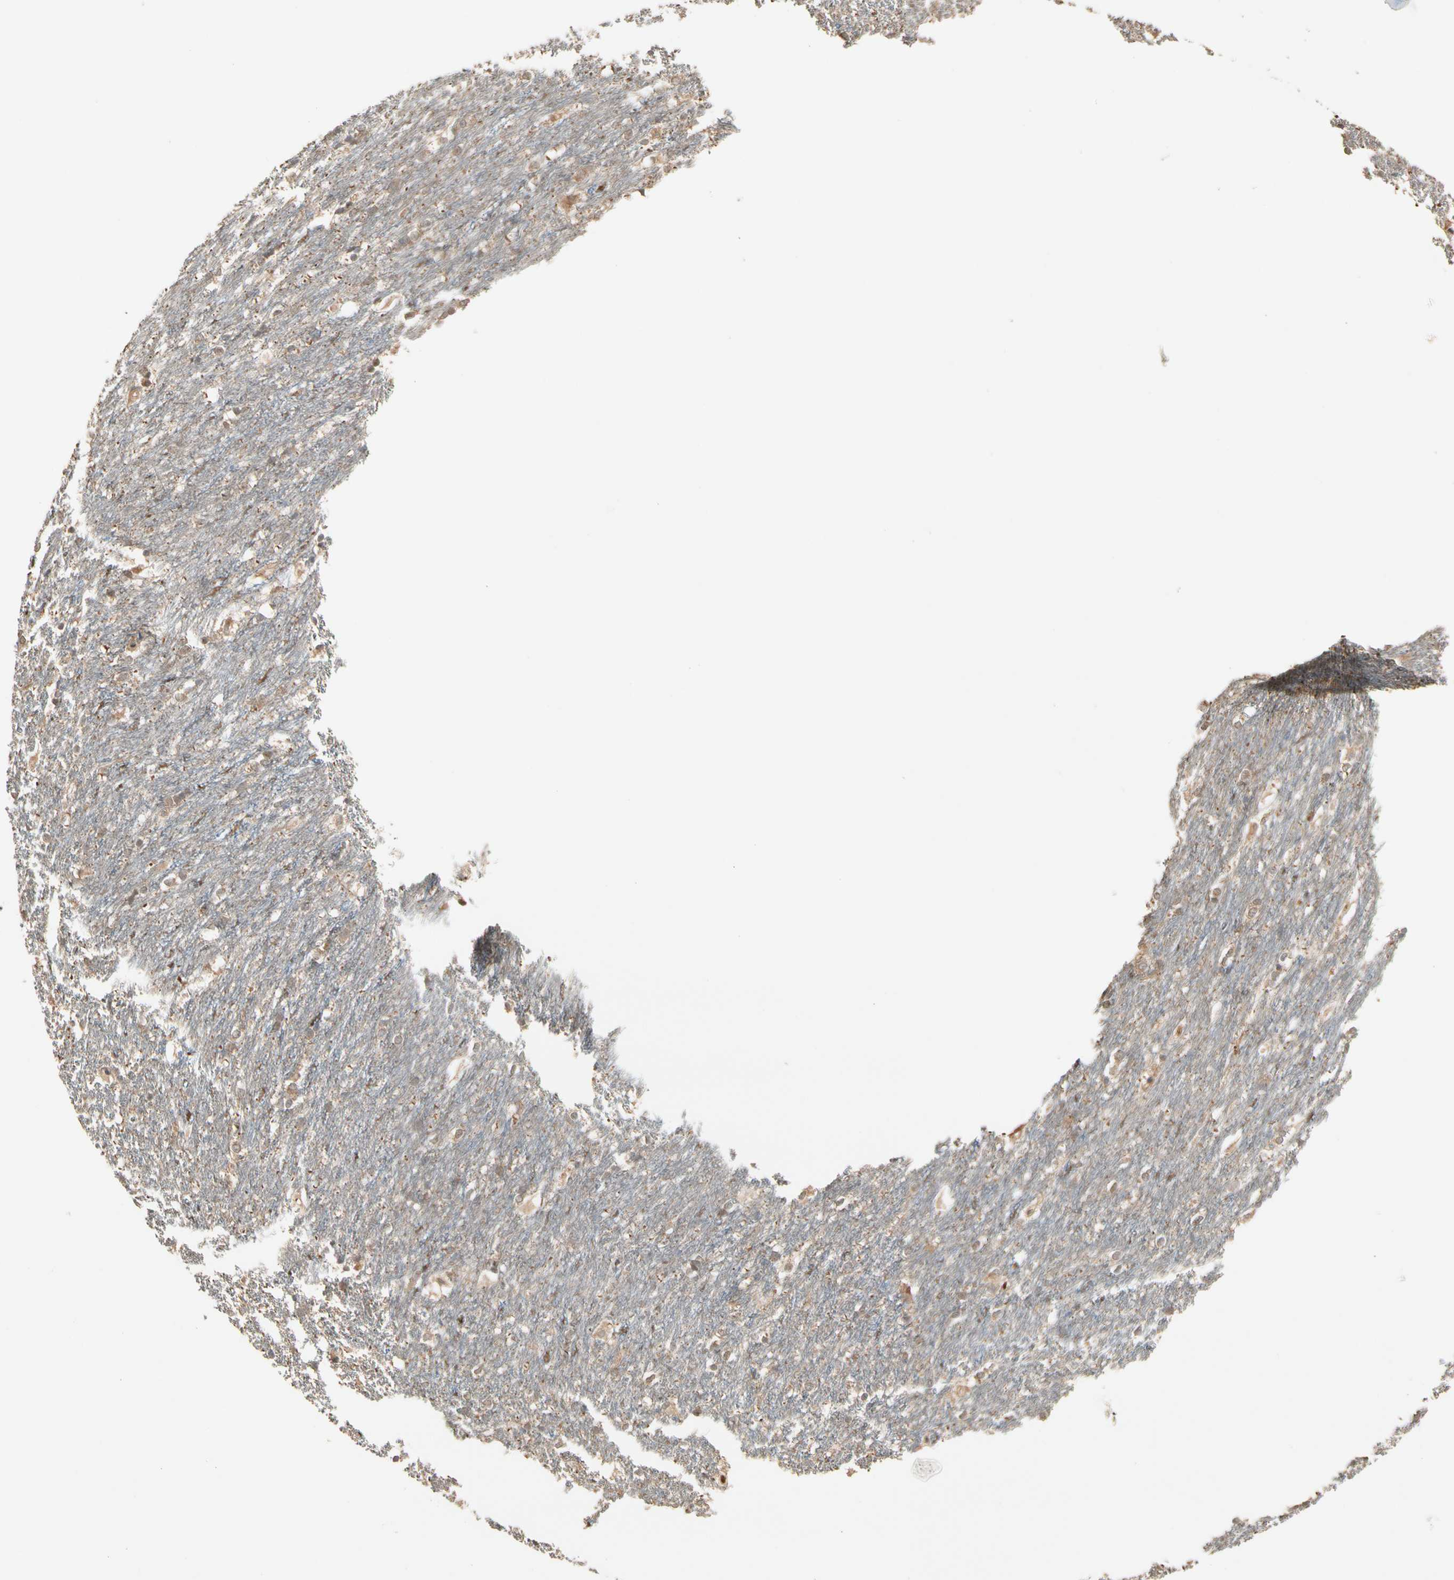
{"staining": {"intensity": "weak", "quantity": "<25%", "location": "cytoplasmic/membranous"}, "tissue": "caudate", "cell_type": "Glial cells", "image_type": "normal", "snomed": [{"axis": "morphology", "description": "Normal tissue, NOS"}, {"axis": "topography", "description": "Lateral ventricle wall"}], "caption": "Benign caudate was stained to show a protein in brown. There is no significant expression in glial cells.", "gene": "ATG4C", "patient": {"sex": "female", "age": 19}}